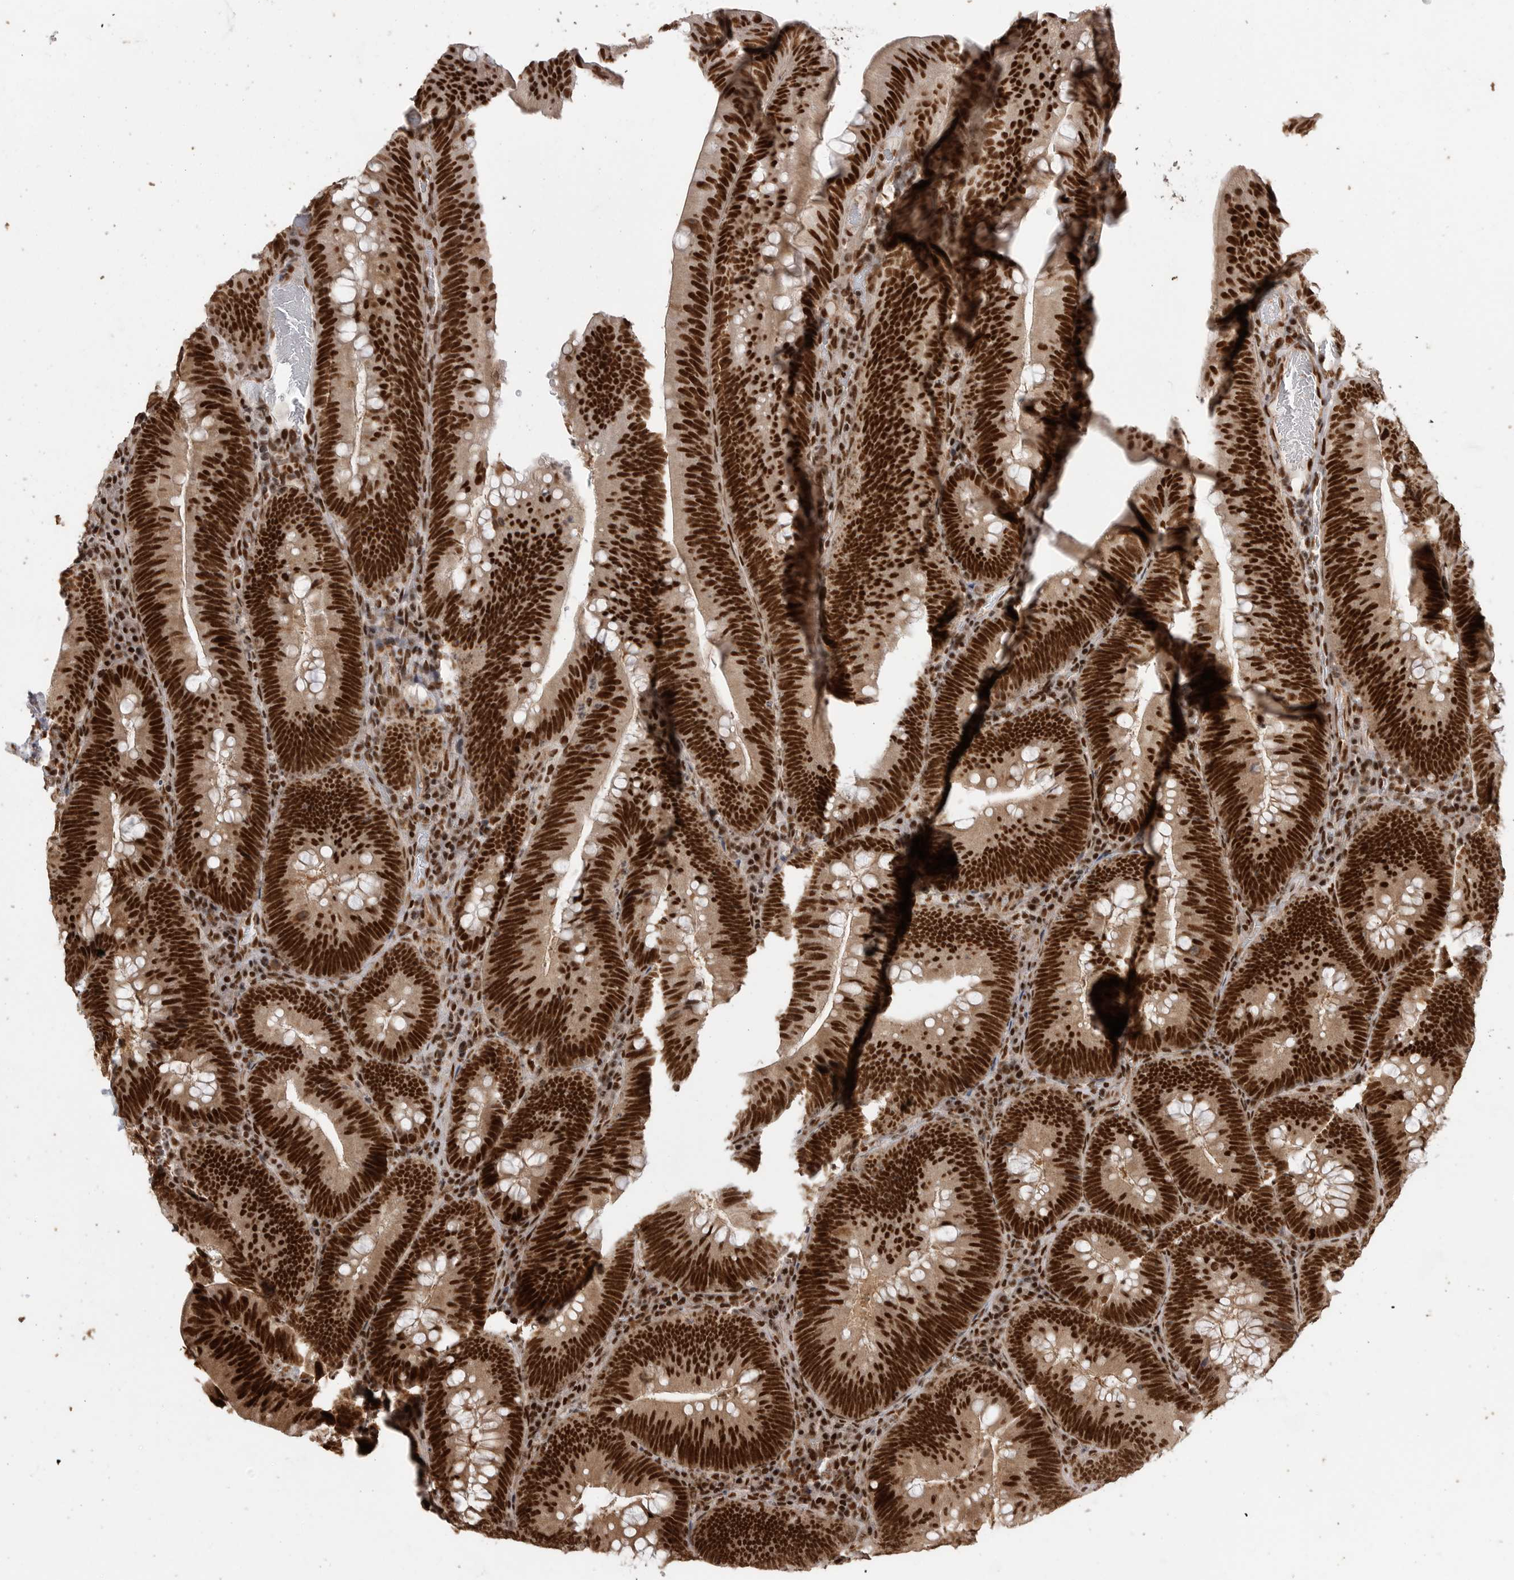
{"staining": {"intensity": "strong", "quantity": ">75%", "location": "nuclear"}, "tissue": "colorectal cancer", "cell_type": "Tumor cells", "image_type": "cancer", "snomed": [{"axis": "morphology", "description": "Normal tissue, NOS"}, {"axis": "topography", "description": "Colon"}], "caption": "Immunohistochemical staining of colorectal cancer shows strong nuclear protein staining in approximately >75% of tumor cells. (Brightfield microscopy of DAB IHC at high magnification).", "gene": "PPP1R8", "patient": {"sex": "female", "age": 82}}